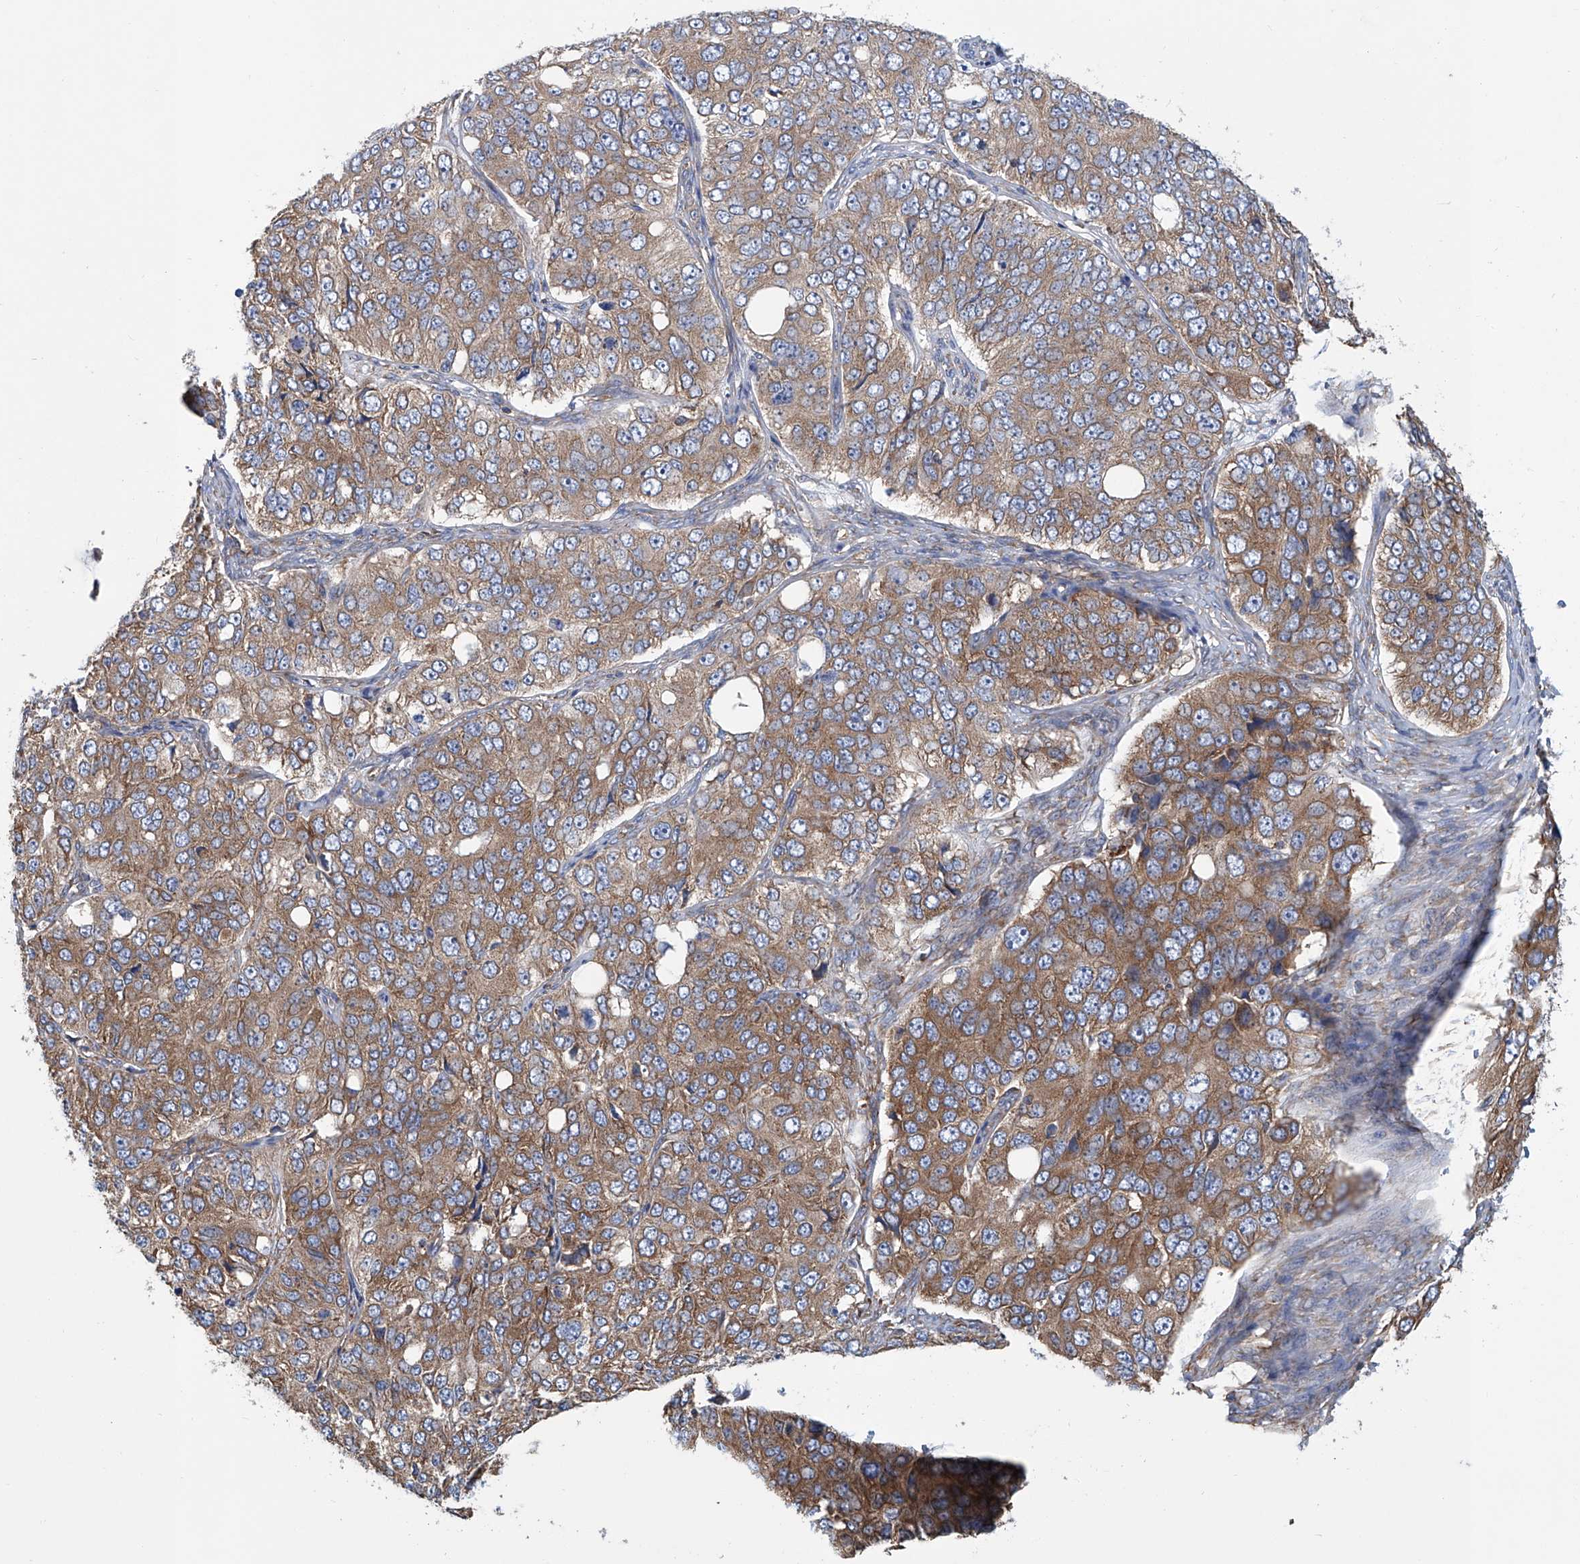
{"staining": {"intensity": "moderate", "quantity": ">75%", "location": "cytoplasmic/membranous"}, "tissue": "ovarian cancer", "cell_type": "Tumor cells", "image_type": "cancer", "snomed": [{"axis": "morphology", "description": "Carcinoma, endometroid"}, {"axis": "topography", "description": "Ovary"}], "caption": "Ovarian cancer stained with a brown dye reveals moderate cytoplasmic/membranous positive expression in approximately >75% of tumor cells.", "gene": "SENP2", "patient": {"sex": "female", "age": 51}}